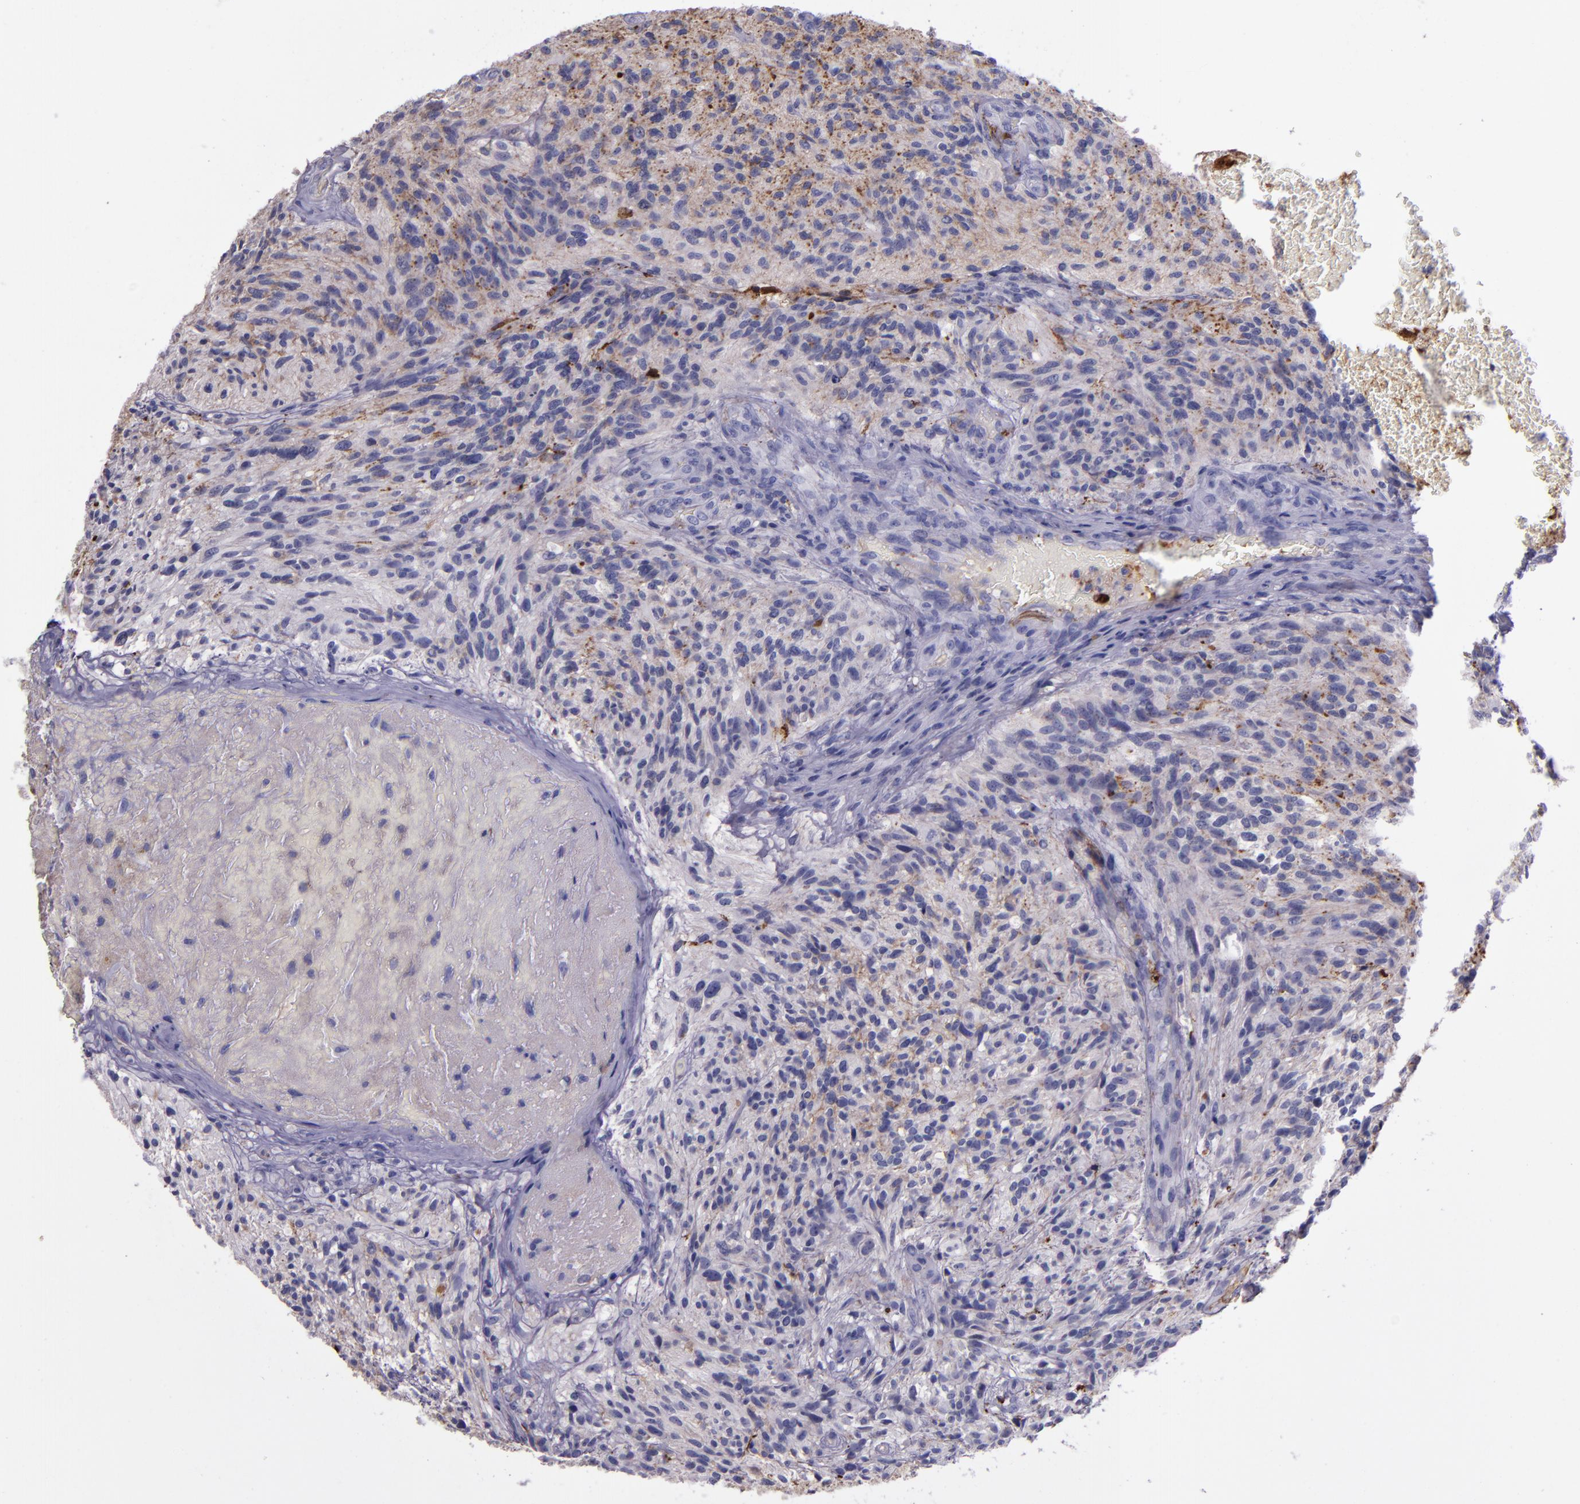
{"staining": {"intensity": "negative", "quantity": "none", "location": "none"}, "tissue": "glioma", "cell_type": "Tumor cells", "image_type": "cancer", "snomed": [{"axis": "morphology", "description": "Normal tissue, NOS"}, {"axis": "morphology", "description": "Glioma, malignant, High grade"}, {"axis": "topography", "description": "Cerebral cortex"}], "caption": "This is an immunohistochemistry micrograph of glioma. There is no expression in tumor cells.", "gene": "APOH", "patient": {"sex": "male", "age": 75}}